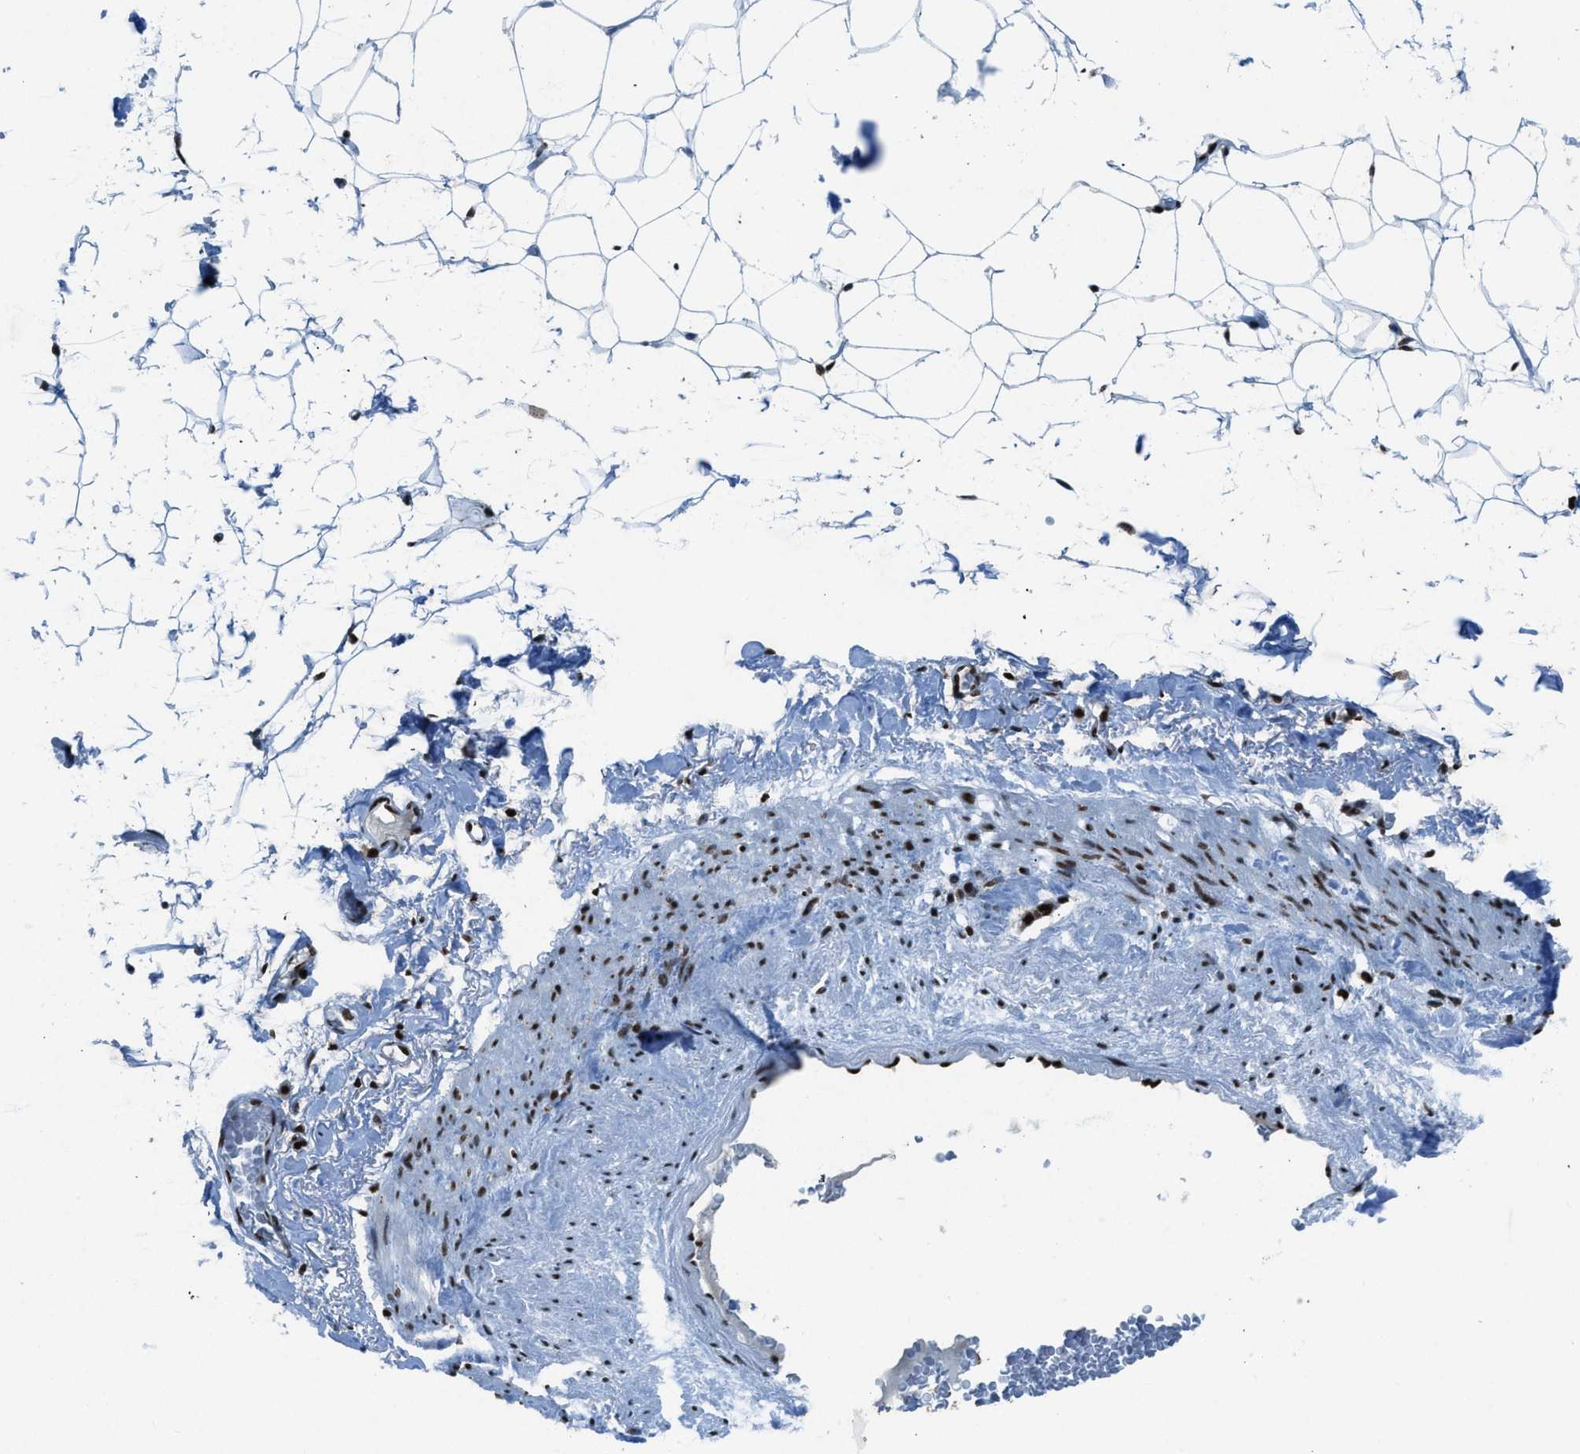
{"staining": {"intensity": "strong", "quantity": ">75%", "location": "nuclear"}, "tissue": "adipose tissue", "cell_type": "Adipocytes", "image_type": "normal", "snomed": [{"axis": "morphology", "description": "Normal tissue, NOS"}, {"axis": "topography", "description": "Breast"}, {"axis": "topography", "description": "Soft tissue"}], "caption": "Immunohistochemistry staining of normal adipose tissue, which reveals high levels of strong nuclear expression in about >75% of adipocytes indicating strong nuclear protein positivity. The staining was performed using DAB (brown) for protein detection and nuclei were counterstained in hematoxylin (blue).", "gene": "NXF1", "patient": {"sex": "female", "age": 75}}